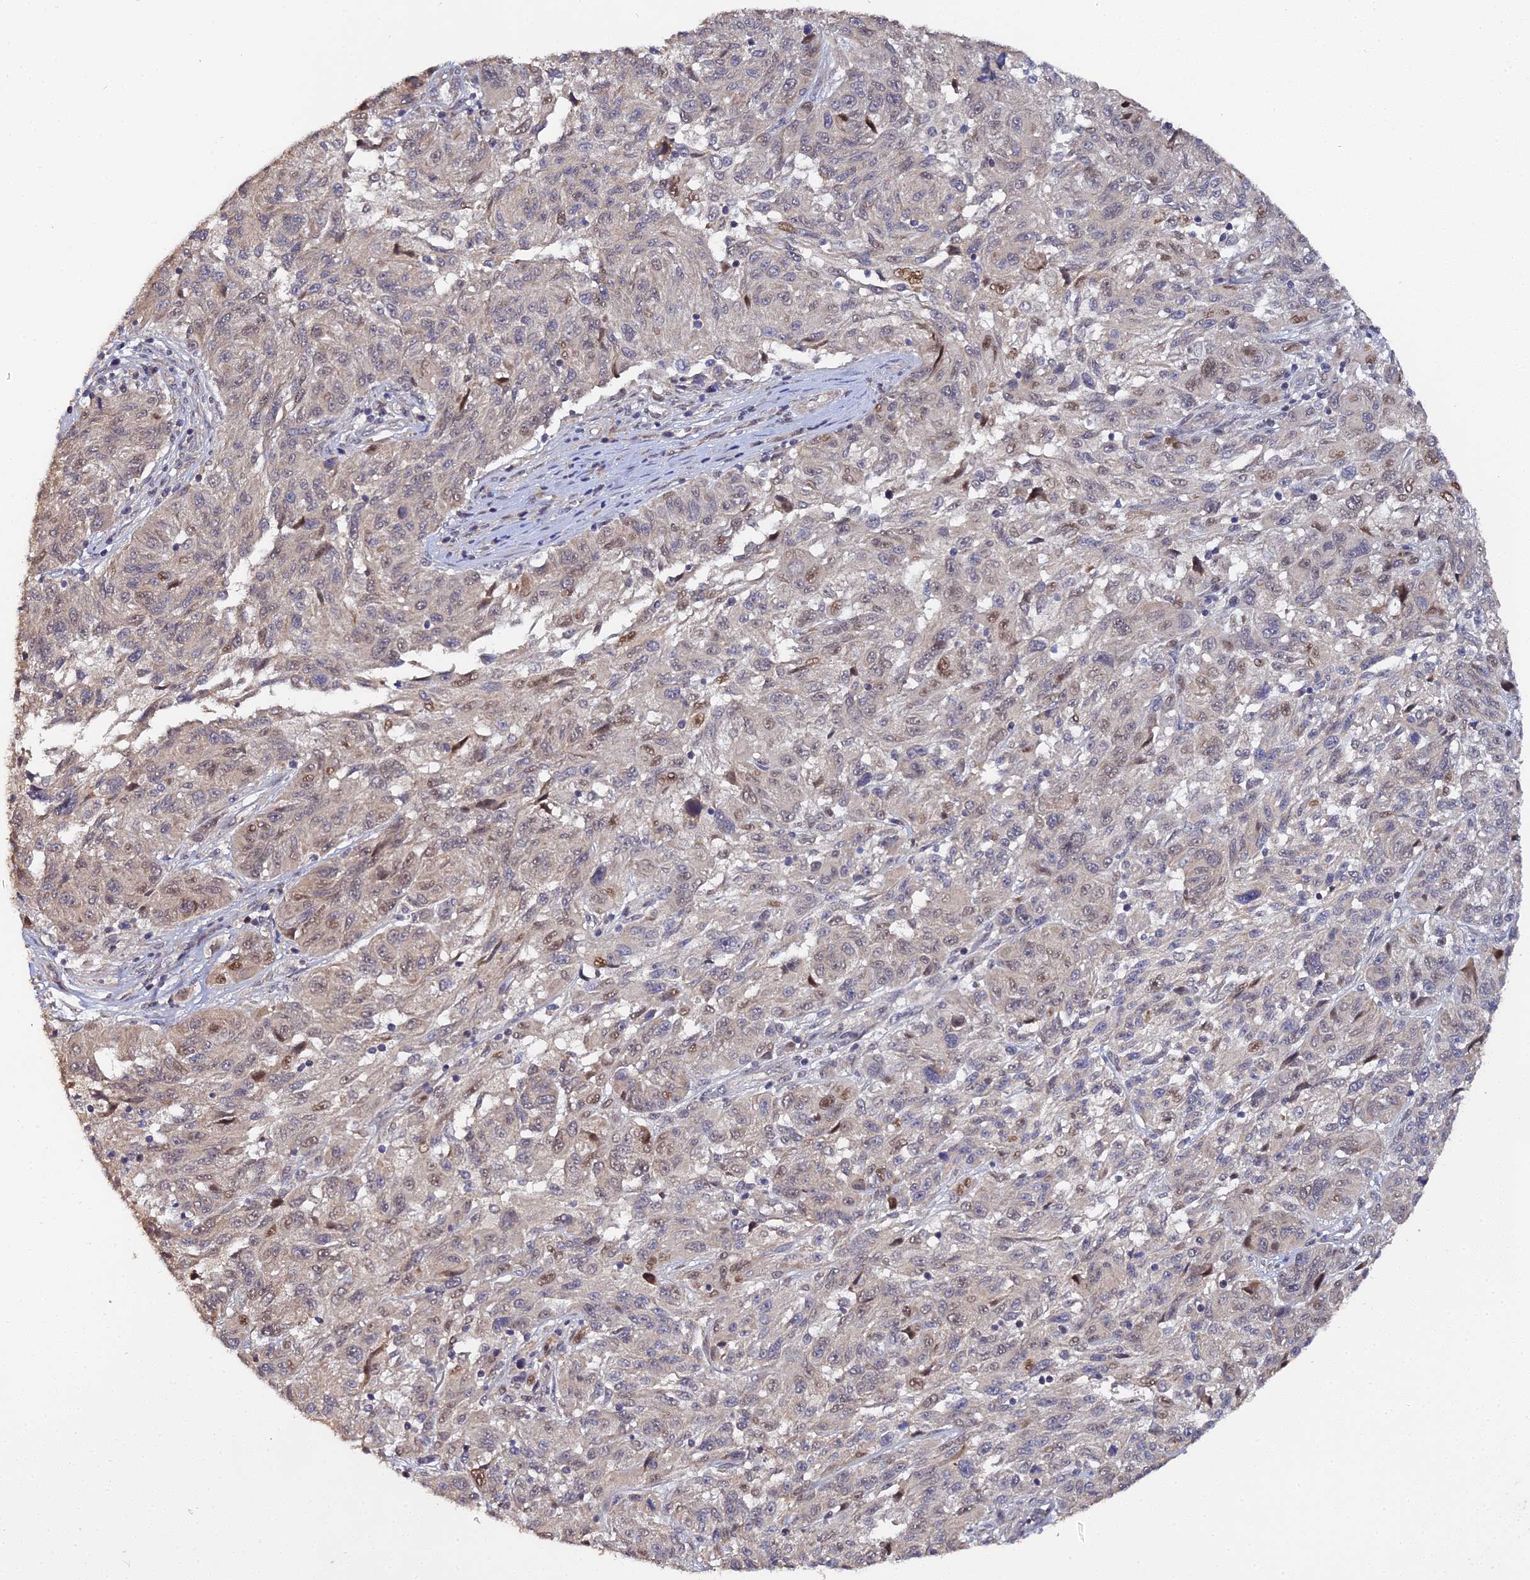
{"staining": {"intensity": "moderate", "quantity": "<25%", "location": "nuclear"}, "tissue": "melanoma", "cell_type": "Tumor cells", "image_type": "cancer", "snomed": [{"axis": "morphology", "description": "Malignant melanoma, NOS"}, {"axis": "topography", "description": "Skin"}], "caption": "Malignant melanoma stained with DAB (3,3'-diaminobenzidine) immunohistochemistry displays low levels of moderate nuclear positivity in about <25% of tumor cells.", "gene": "ERCC5", "patient": {"sex": "male", "age": 53}}